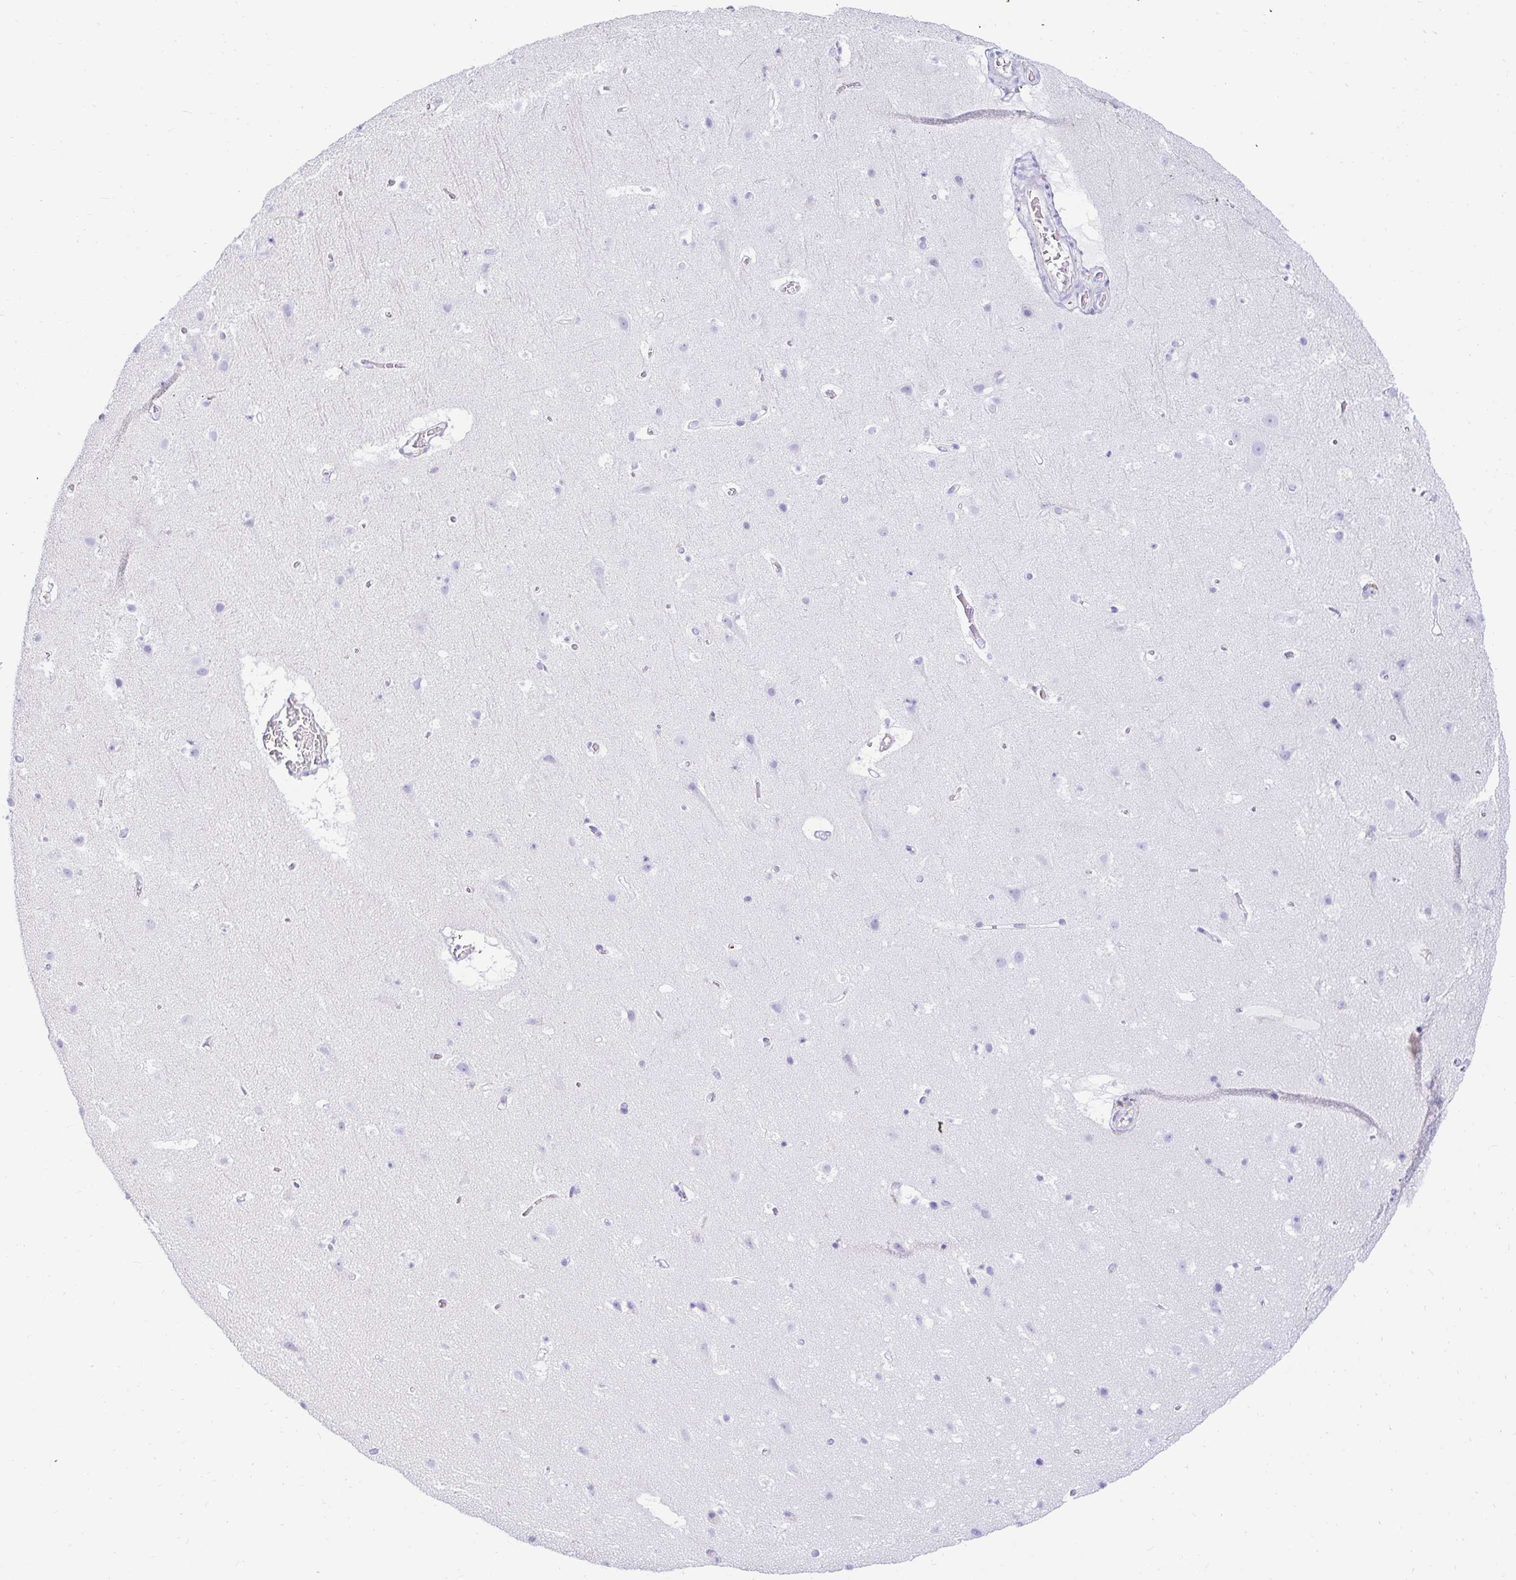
{"staining": {"intensity": "negative", "quantity": "none", "location": "none"}, "tissue": "cerebral cortex", "cell_type": "Endothelial cells", "image_type": "normal", "snomed": [{"axis": "morphology", "description": "Normal tissue, NOS"}, {"axis": "topography", "description": "Cerebral cortex"}], "caption": "Immunohistochemistry image of benign cerebral cortex stained for a protein (brown), which shows no staining in endothelial cells. (DAB (3,3'-diaminobenzidine) IHC with hematoxylin counter stain).", "gene": "CAPSL", "patient": {"sex": "female", "age": 42}}